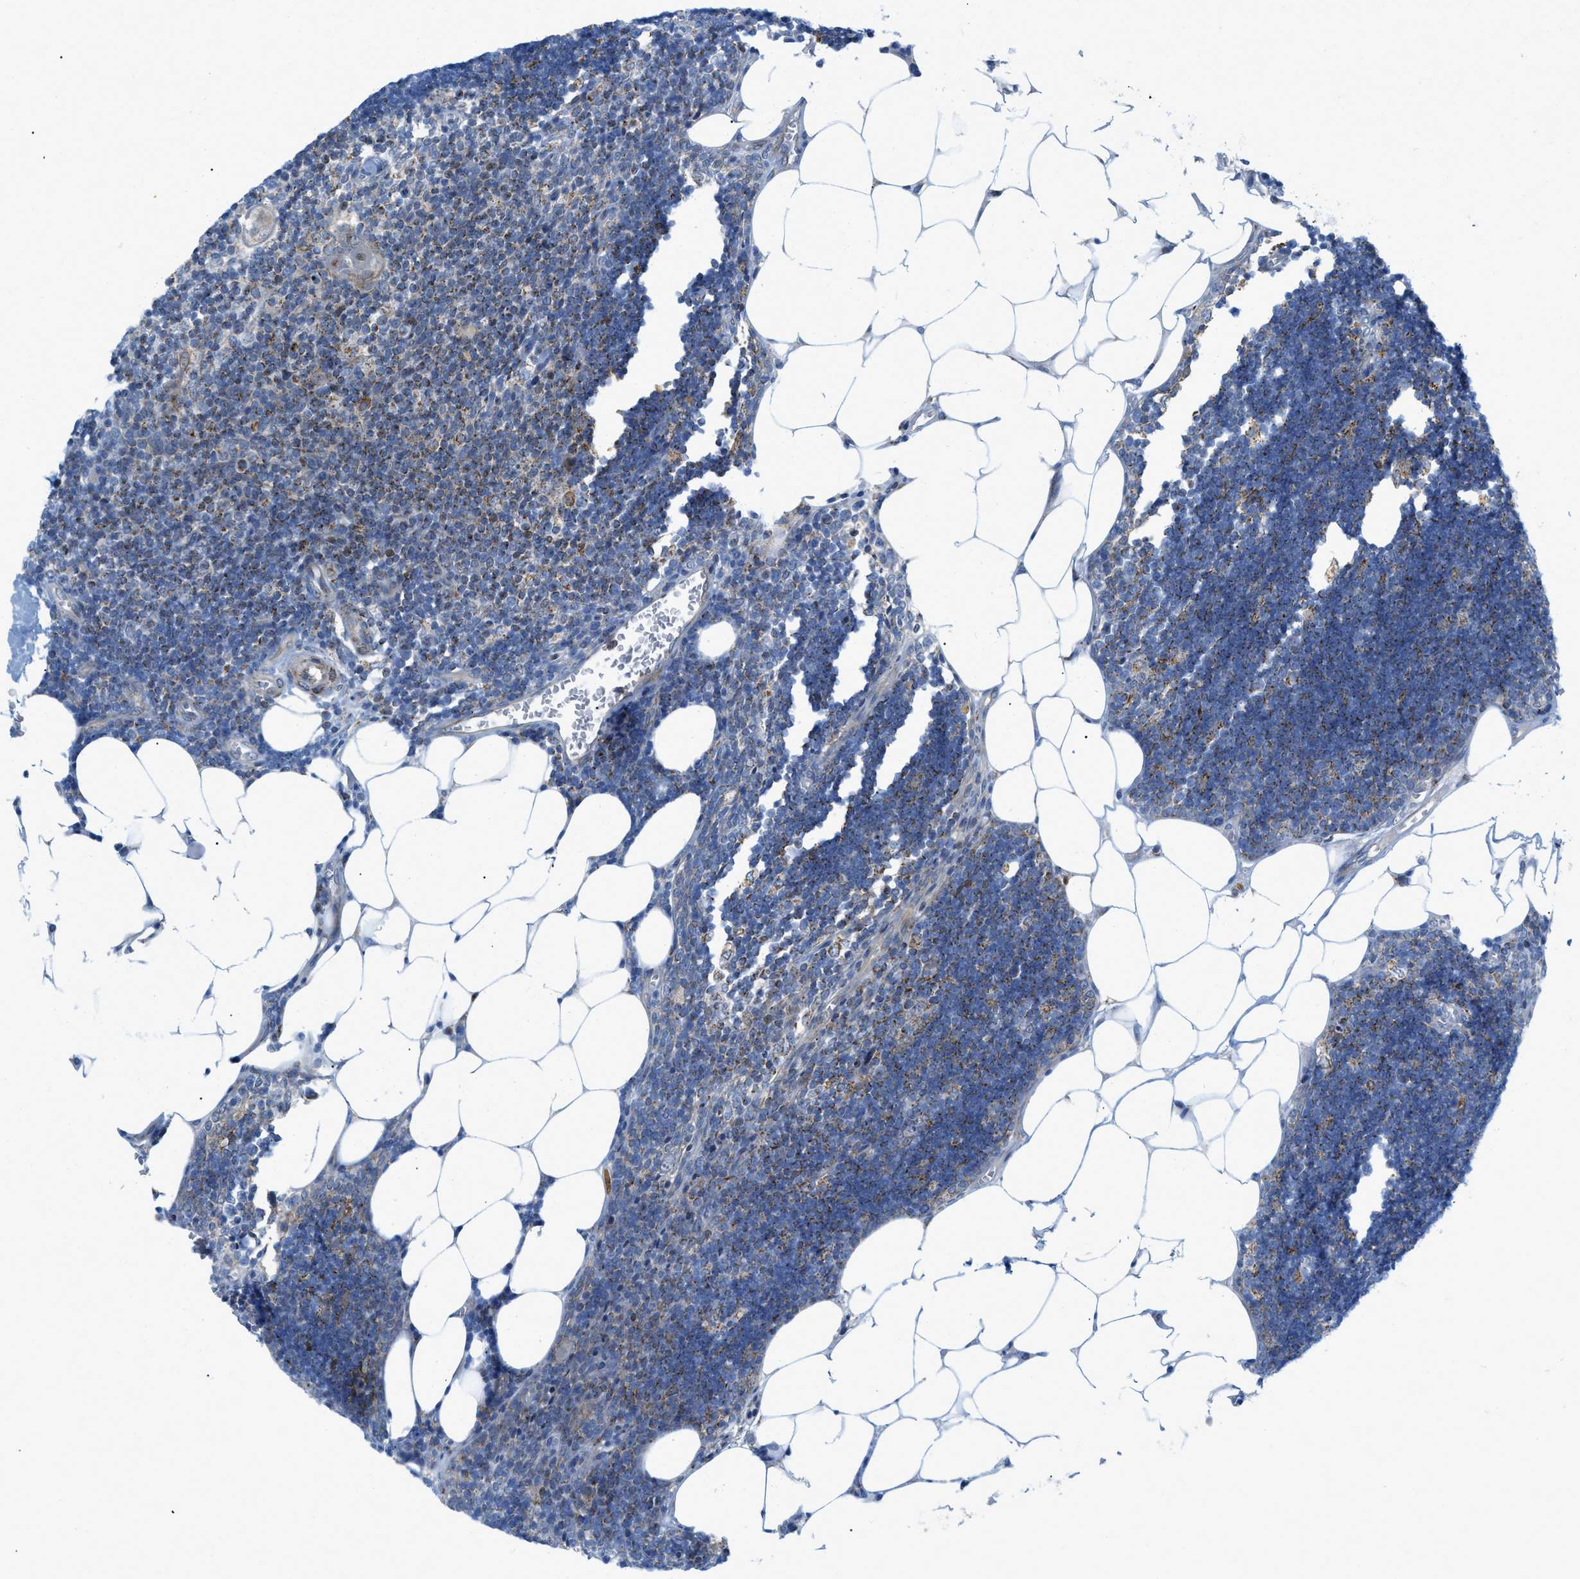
{"staining": {"intensity": "weak", "quantity": "25%-75%", "location": "cytoplasmic/membranous"}, "tissue": "lymph node", "cell_type": "Germinal center cells", "image_type": "normal", "snomed": [{"axis": "morphology", "description": "Normal tissue, NOS"}, {"axis": "topography", "description": "Lymph node"}], "caption": "Protein staining of normal lymph node displays weak cytoplasmic/membranous expression in approximately 25%-75% of germinal center cells.", "gene": "RBBP9", "patient": {"sex": "male", "age": 33}}